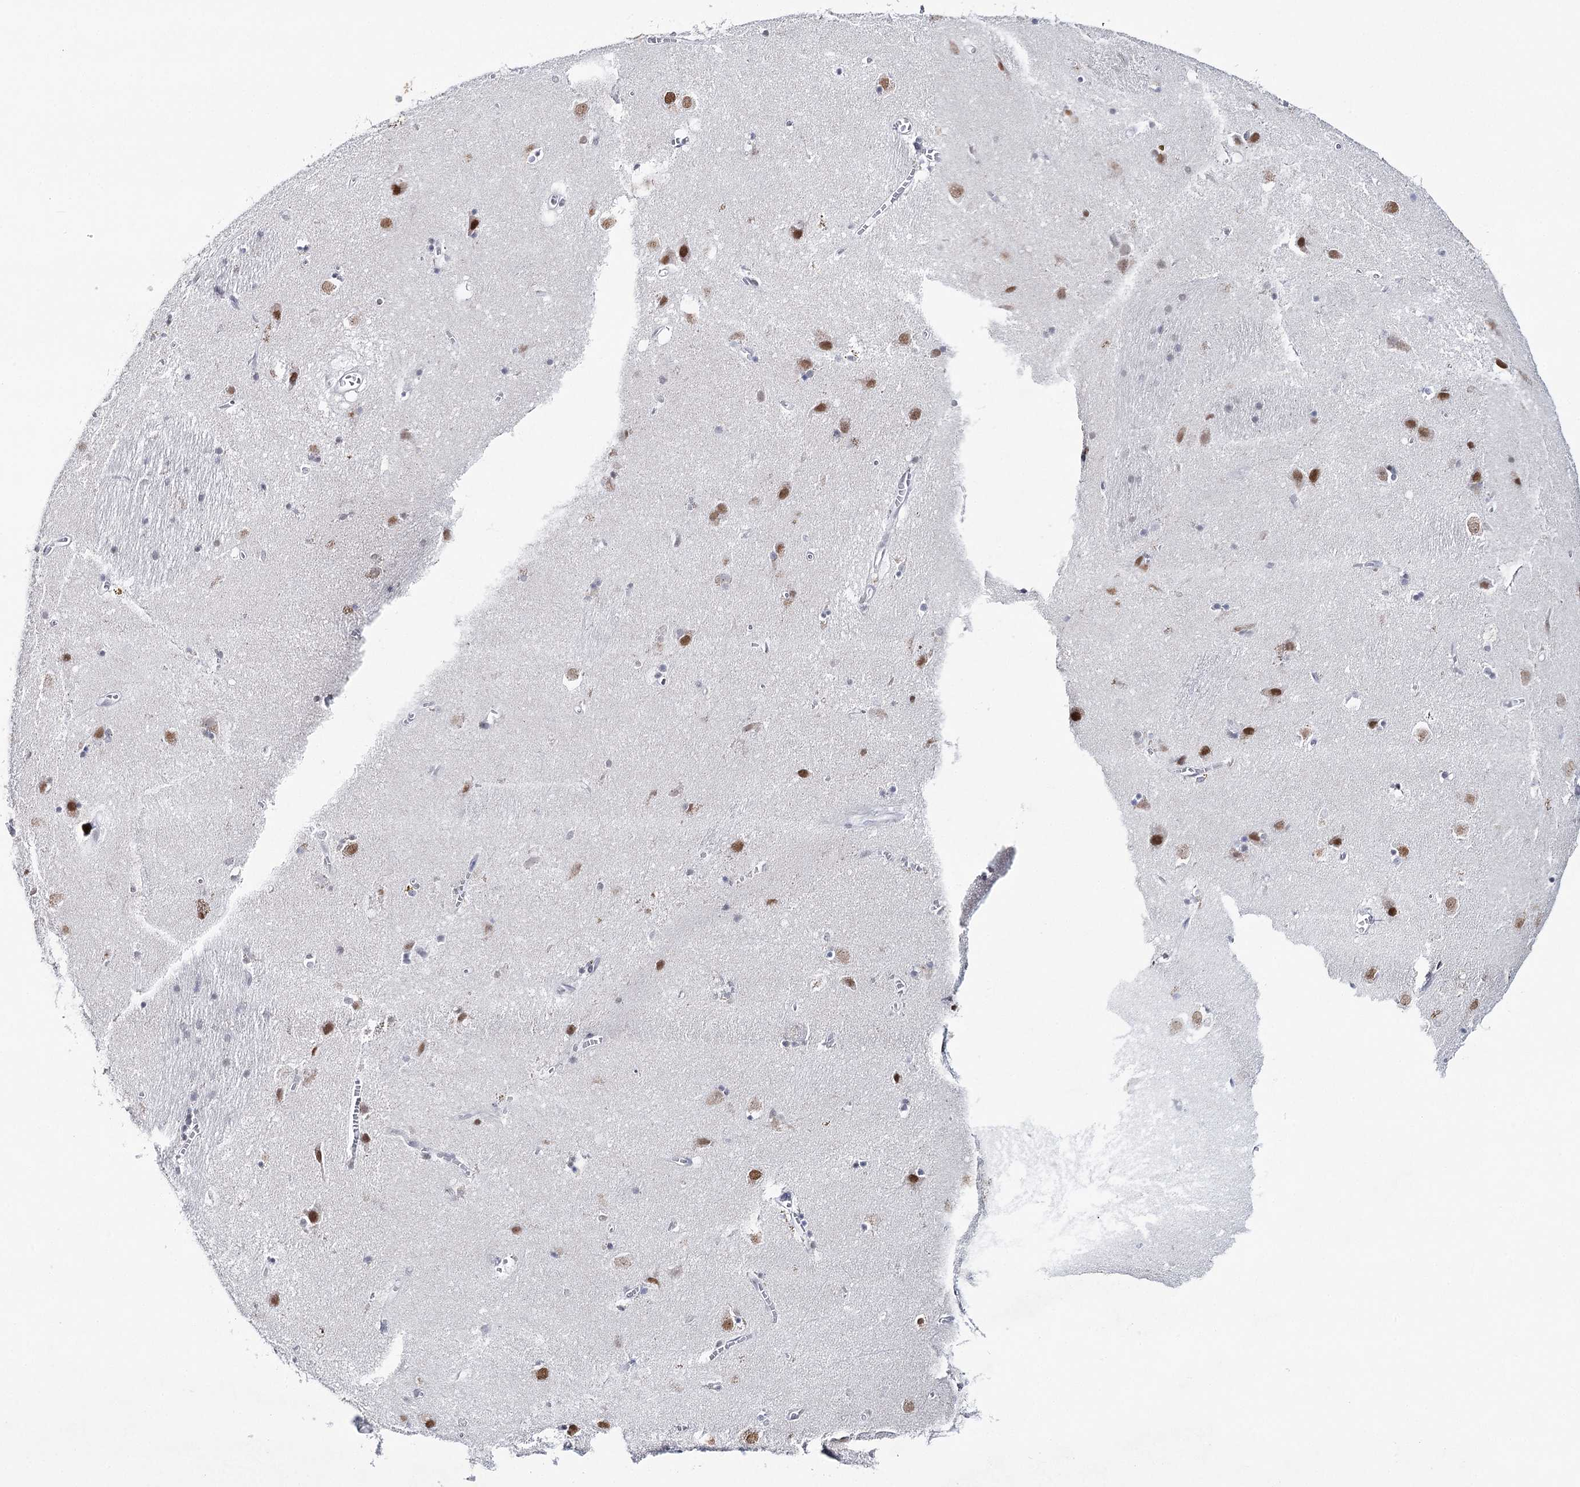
{"staining": {"intensity": "negative", "quantity": "none", "location": "none"}, "tissue": "caudate", "cell_type": "Glial cells", "image_type": "normal", "snomed": [{"axis": "morphology", "description": "Normal tissue, NOS"}, {"axis": "topography", "description": "Lateral ventricle wall"}], "caption": "Protein analysis of unremarkable caudate shows no significant staining in glial cells. (DAB (3,3'-diaminobenzidine) immunohistochemistry (IHC) visualized using brightfield microscopy, high magnification).", "gene": "ZC3H8", "patient": {"sex": "male", "age": 70}}